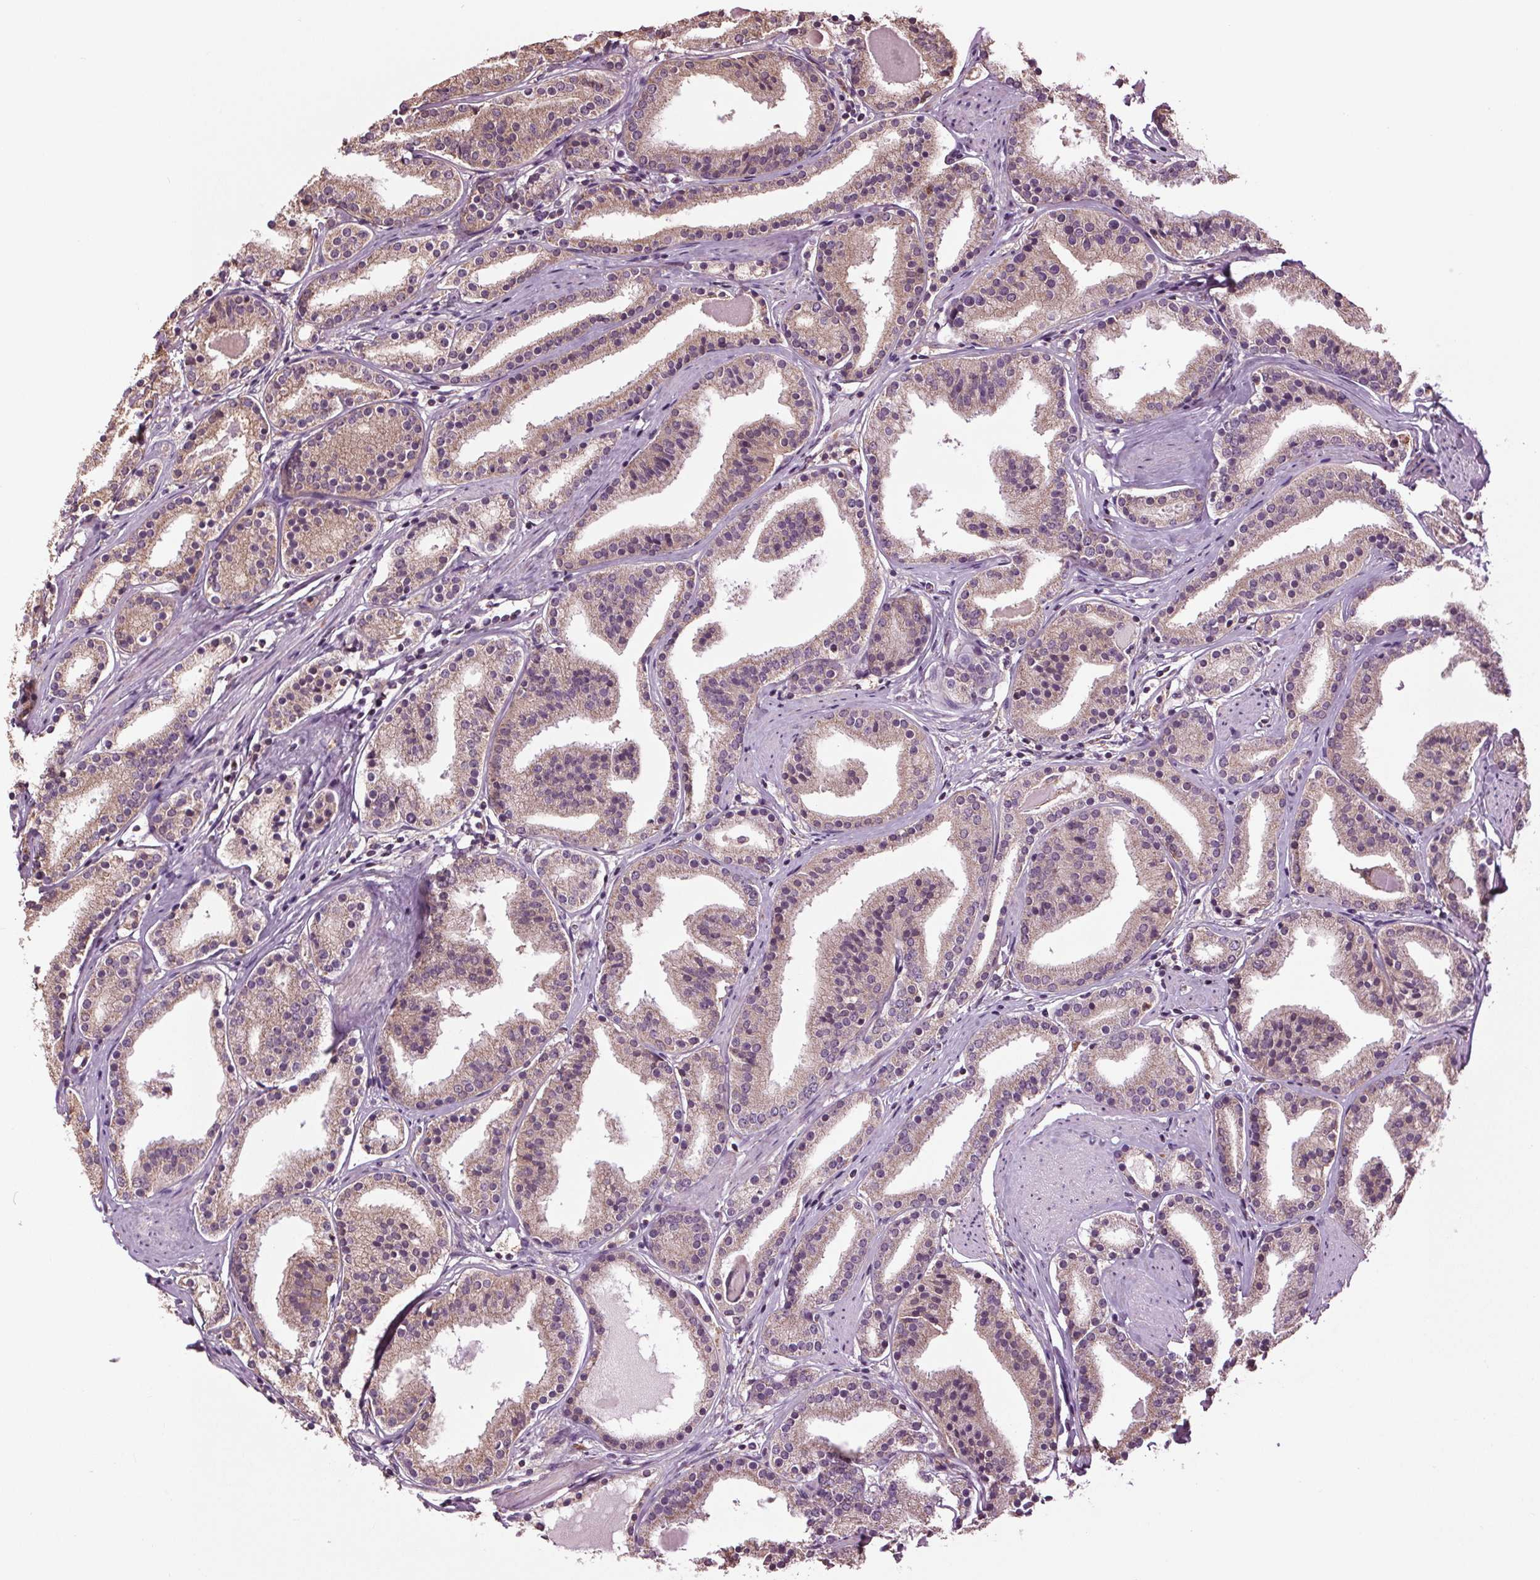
{"staining": {"intensity": "weak", "quantity": "25%-75%", "location": "cytoplasmic/membranous"}, "tissue": "prostate cancer", "cell_type": "Tumor cells", "image_type": "cancer", "snomed": [{"axis": "morphology", "description": "Adenocarcinoma, High grade"}, {"axis": "topography", "description": "Prostate"}], "caption": "The image exhibits a brown stain indicating the presence of a protein in the cytoplasmic/membranous of tumor cells in high-grade adenocarcinoma (prostate). The staining was performed using DAB (3,3'-diaminobenzidine), with brown indicating positive protein expression. Nuclei are stained blue with hematoxylin.", "gene": "RNPEP", "patient": {"sex": "male", "age": 63}}